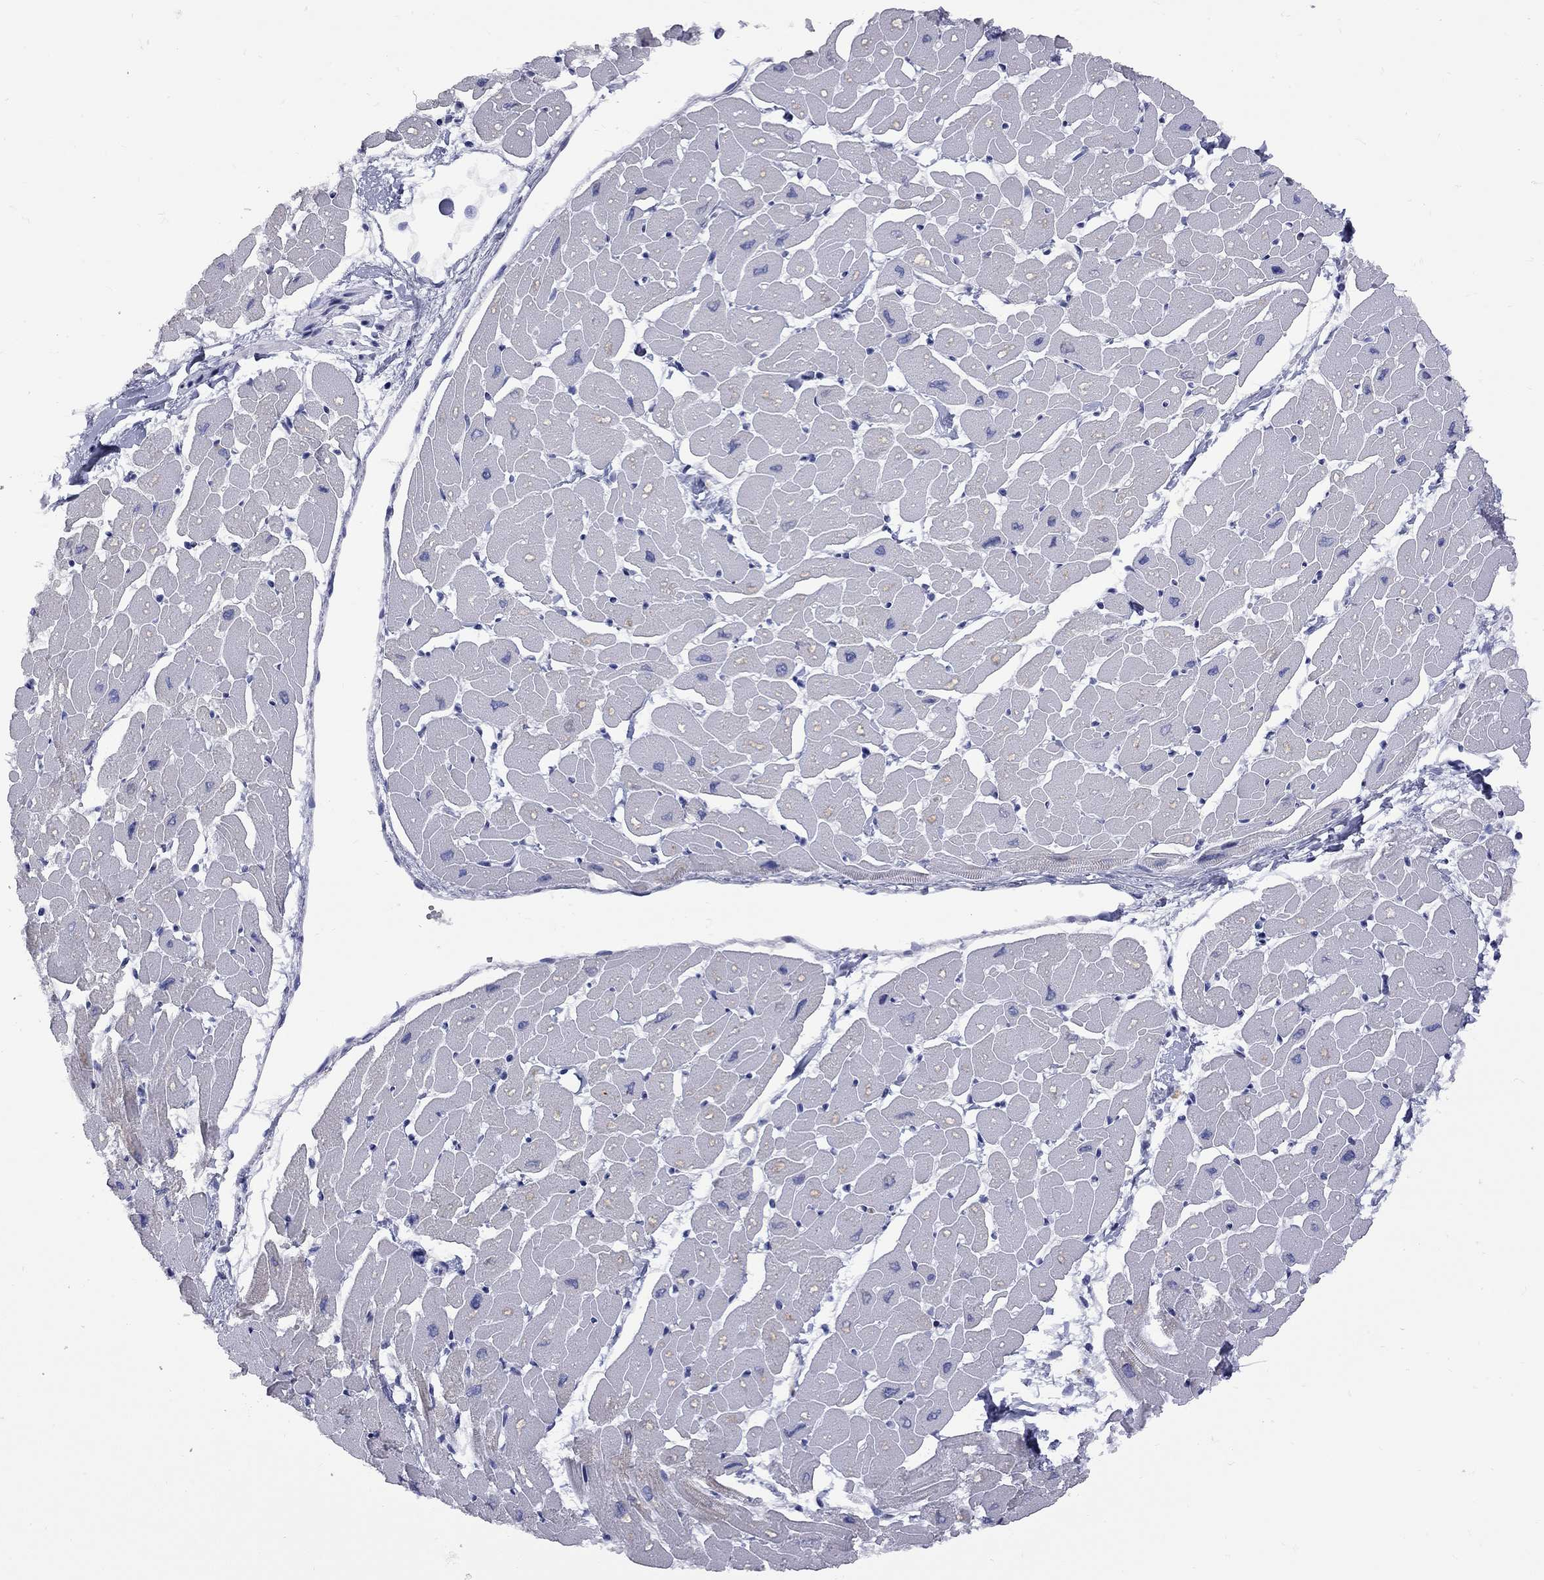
{"staining": {"intensity": "negative", "quantity": "none", "location": "none"}, "tissue": "heart muscle", "cell_type": "Cardiomyocytes", "image_type": "normal", "snomed": [{"axis": "morphology", "description": "Normal tissue, NOS"}, {"axis": "topography", "description": "Heart"}], "caption": "The immunohistochemistry micrograph has no significant expression in cardiomyocytes of heart muscle.", "gene": "ABCB4", "patient": {"sex": "male", "age": 57}}